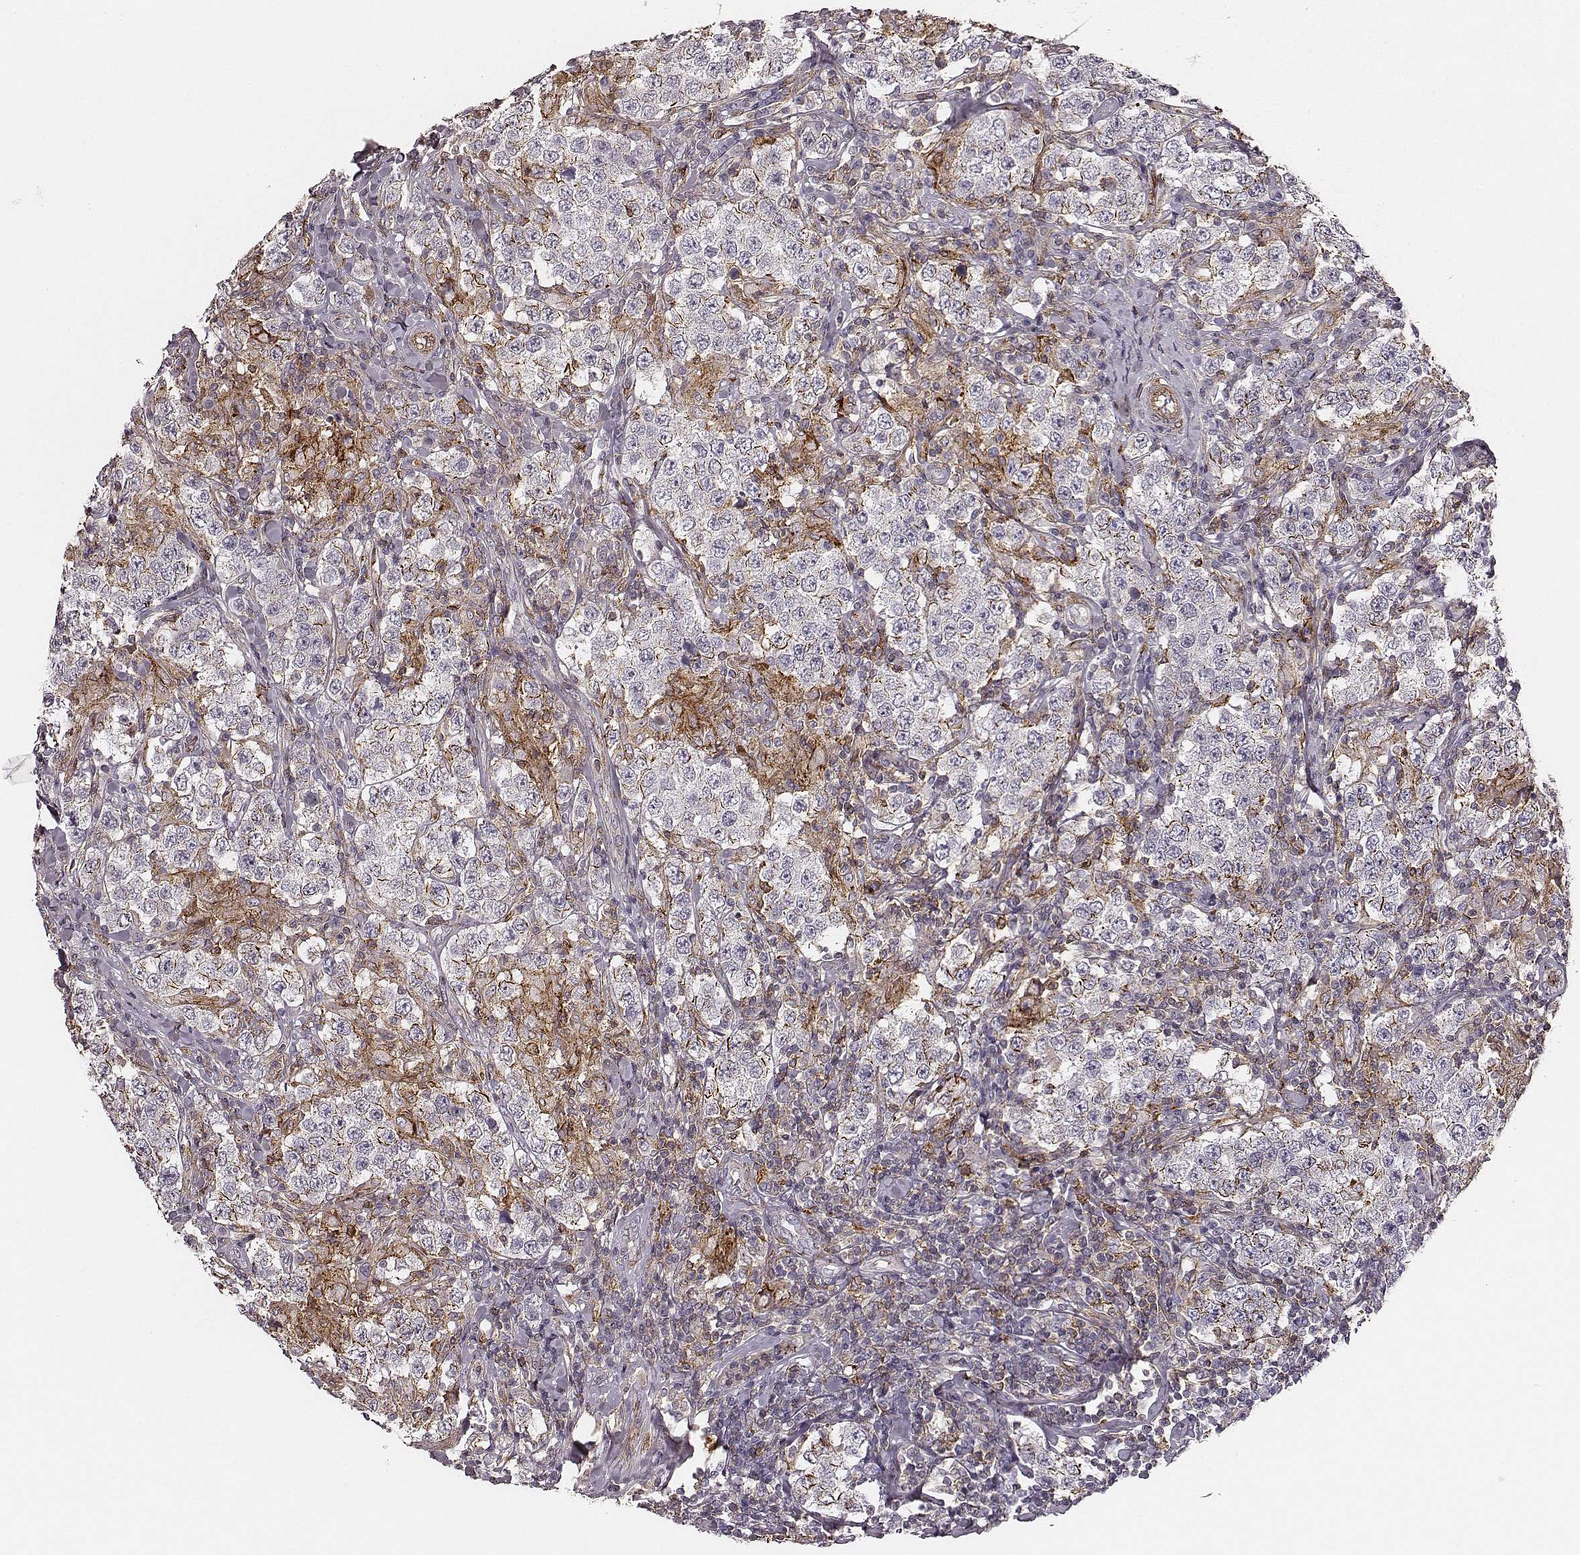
{"staining": {"intensity": "moderate", "quantity": "<25%", "location": "cytoplasmic/membranous"}, "tissue": "testis cancer", "cell_type": "Tumor cells", "image_type": "cancer", "snomed": [{"axis": "morphology", "description": "Seminoma, NOS"}, {"axis": "morphology", "description": "Carcinoma, Embryonal, NOS"}, {"axis": "topography", "description": "Testis"}], "caption": "Tumor cells show low levels of moderate cytoplasmic/membranous positivity in approximately <25% of cells in embryonal carcinoma (testis).", "gene": "ZYX", "patient": {"sex": "male", "age": 41}}